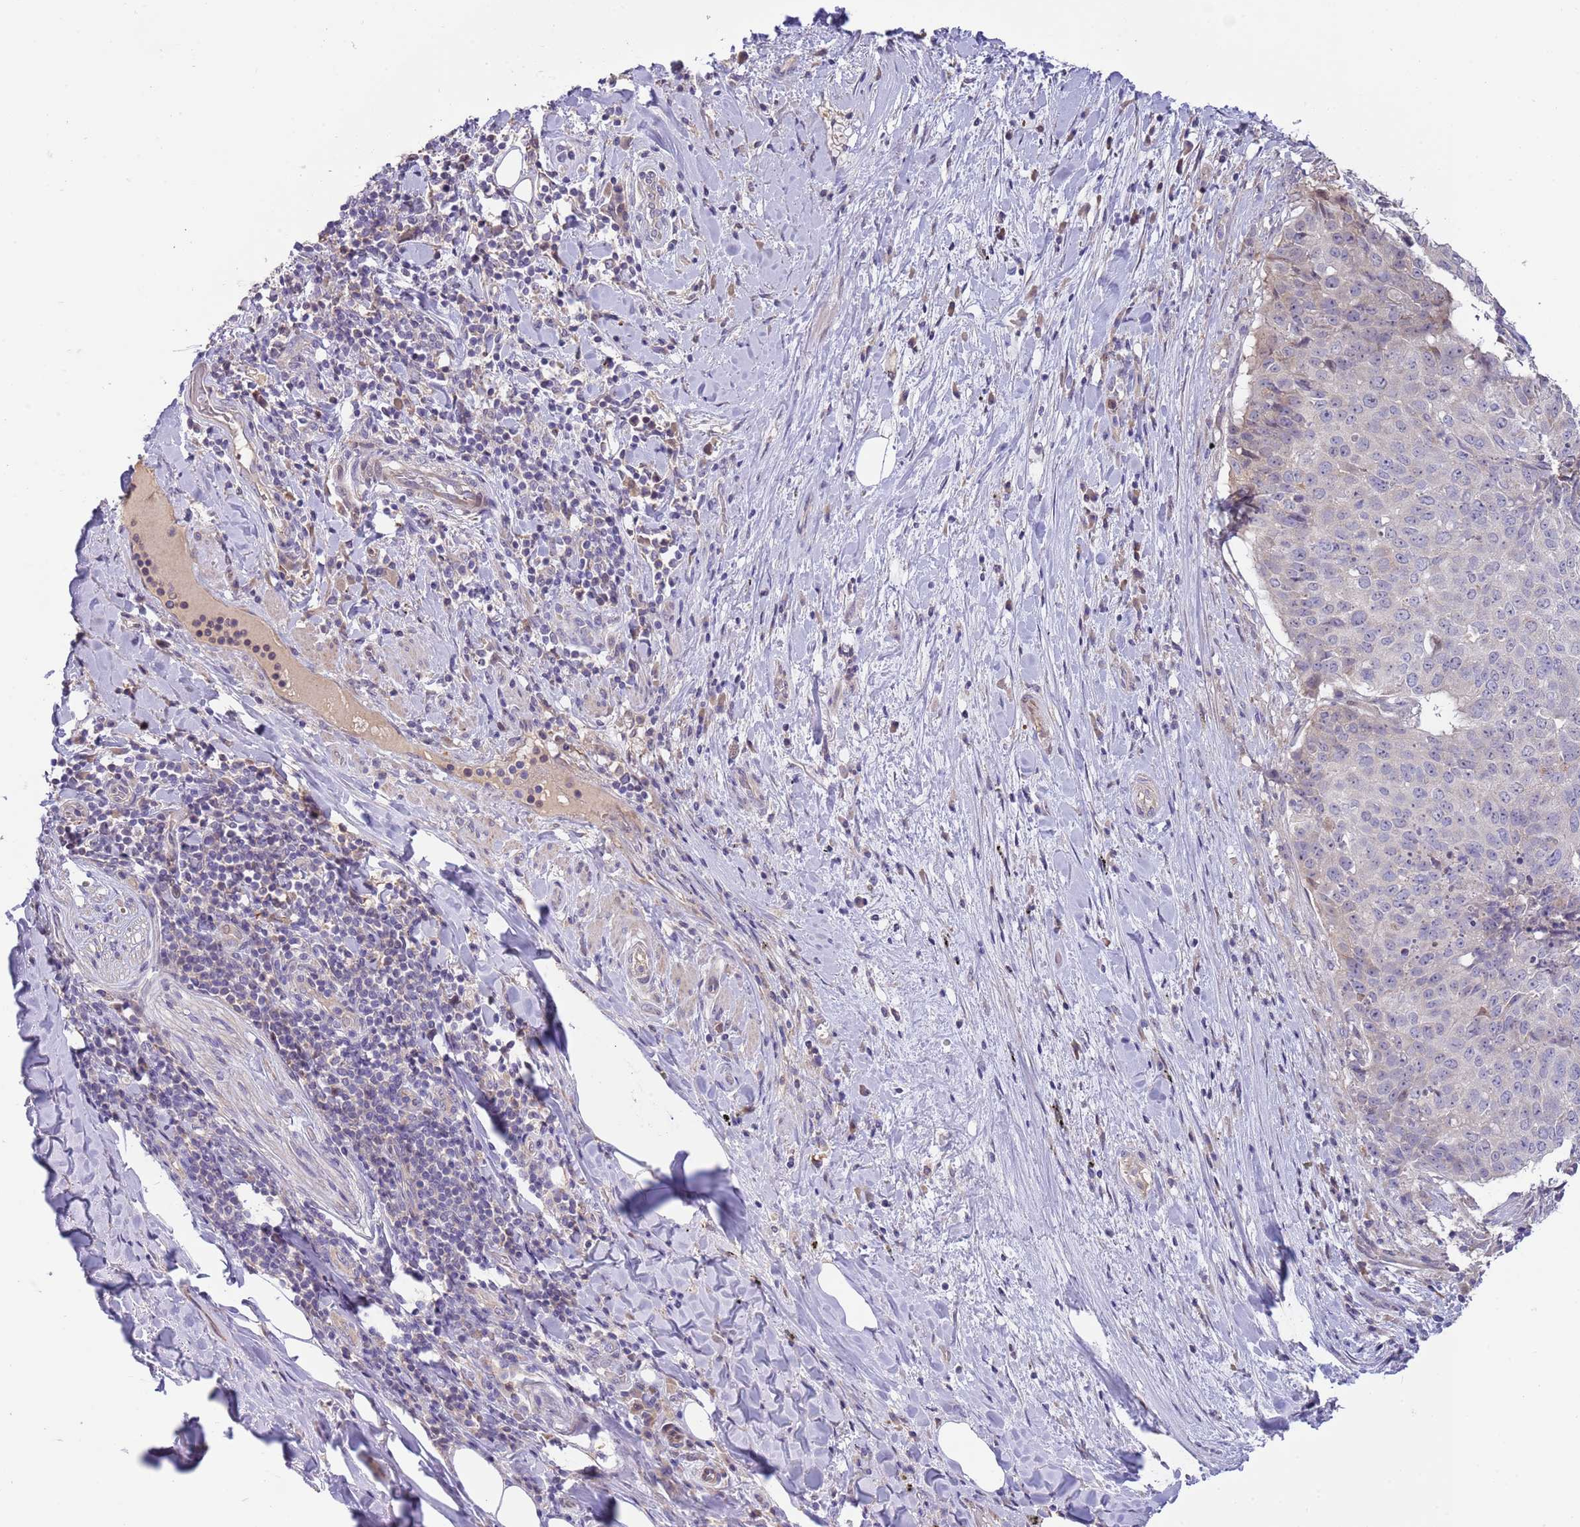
{"staining": {"intensity": "negative", "quantity": "none", "location": "none"}, "tissue": "adipose tissue", "cell_type": "Adipocytes", "image_type": "normal", "snomed": [{"axis": "morphology", "description": "Normal tissue, NOS"}, {"axis": "morphology", "description": "Squamous cell carcinoma, NOS"}, {"axis": "topography", "description": "Bronchus"}, {"axis": "topography", "description": "Lung"}], "caption": "Adipocytes are negative for protein expression in unremarkable human adipose tissue. (DAB (3,3'-diaminobenzidine) immunohistochemistry (IHC), high magnification).", "gene": "CABYR", "patient": {"sex": "male", "age": 64}}